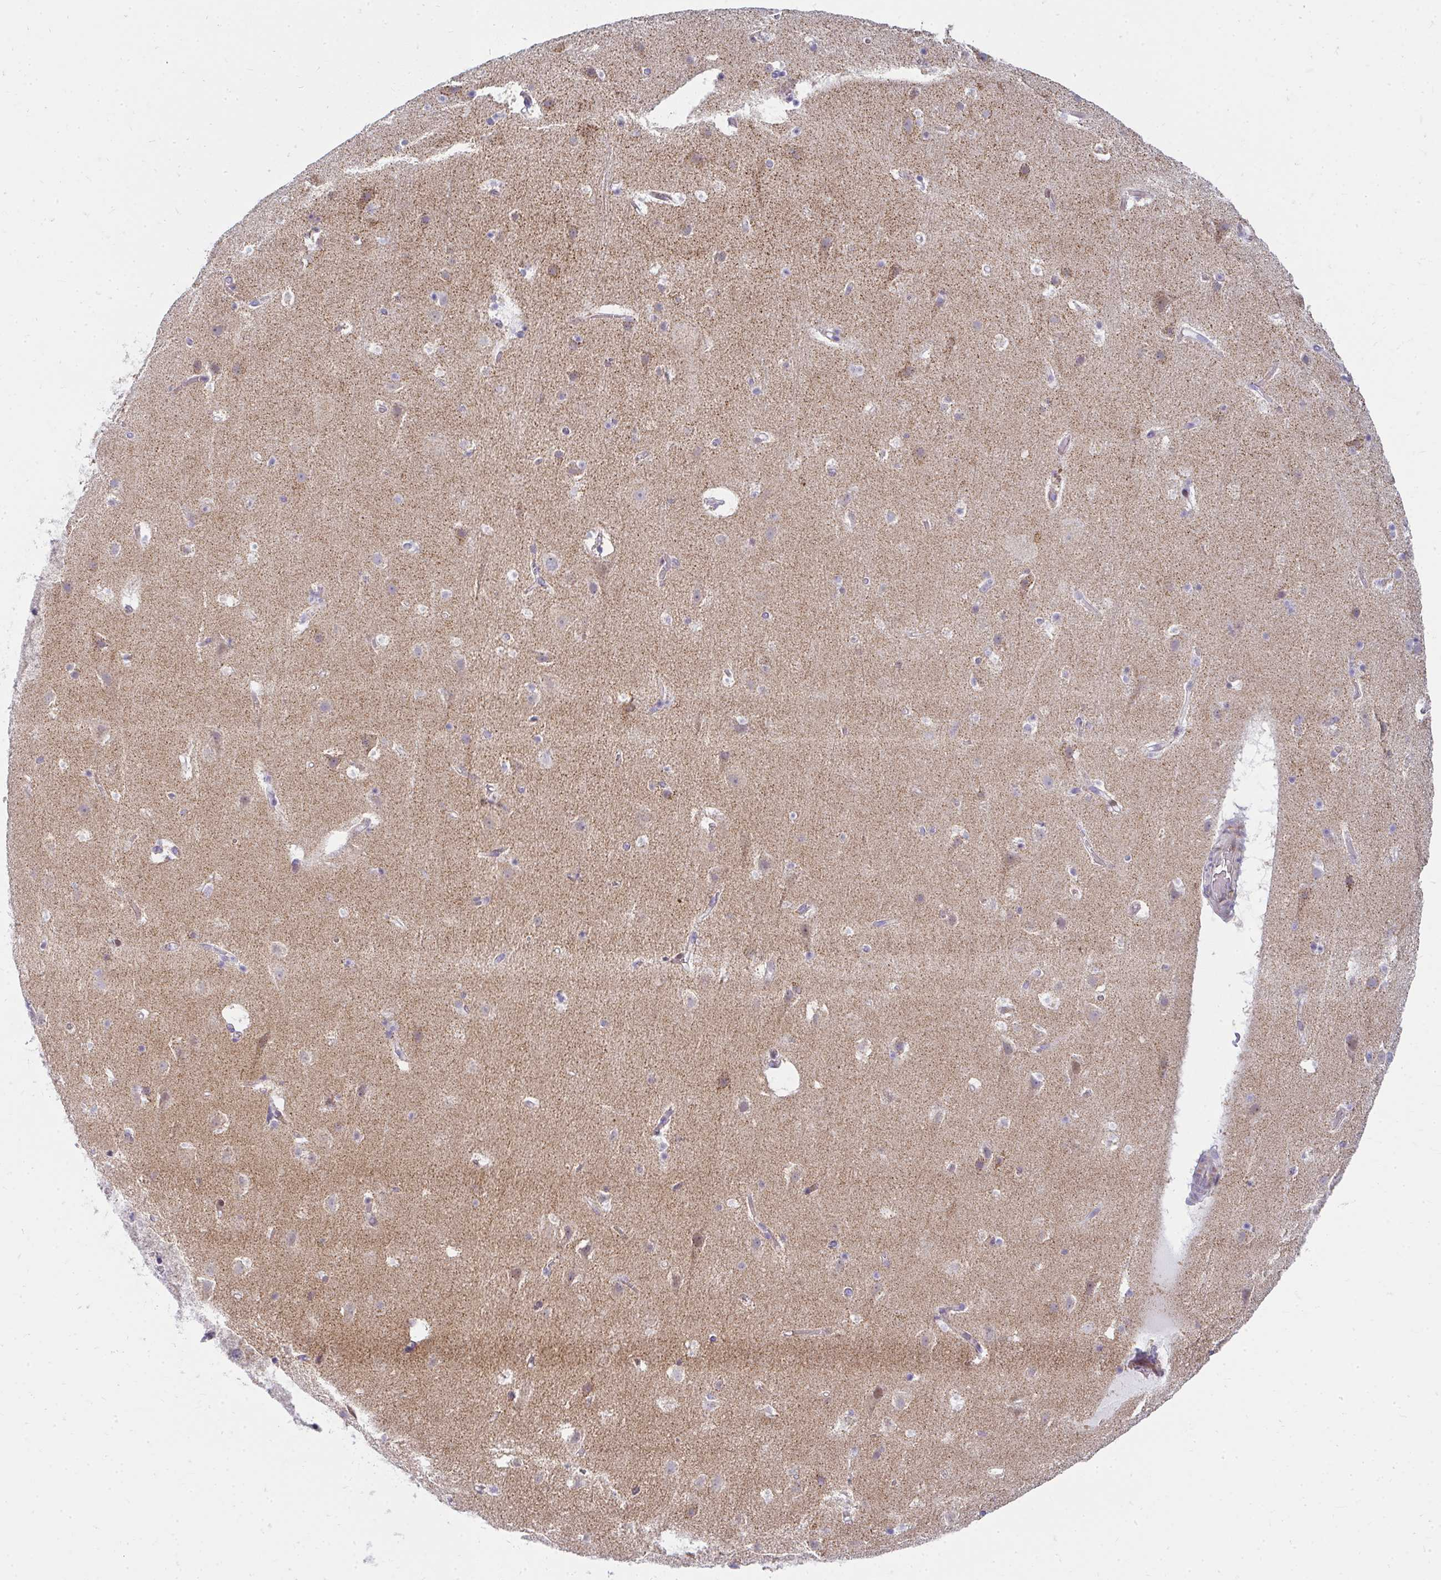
{"staining": {"intensity": "moderate", "quantity": "<25%", "location": "cytoplasmic/membranous"}, "tissue": "cerebral cortex", "cell_type": "Endothelial cells", "image_type": "normal", "snomed": [{"axis": "morphology", "description": "Normal tissue, NOS"}, {"axis": "topography", "description": "Cerebral cortex"}], "caption": "Protein expression analysis of normal cerebral cortex exhibits moderate cytoplasmic/membranous expression in about <25% of endothelial cells.", "gene": "PLA2G5", "patient": {"sex": "female", "age": 42}}